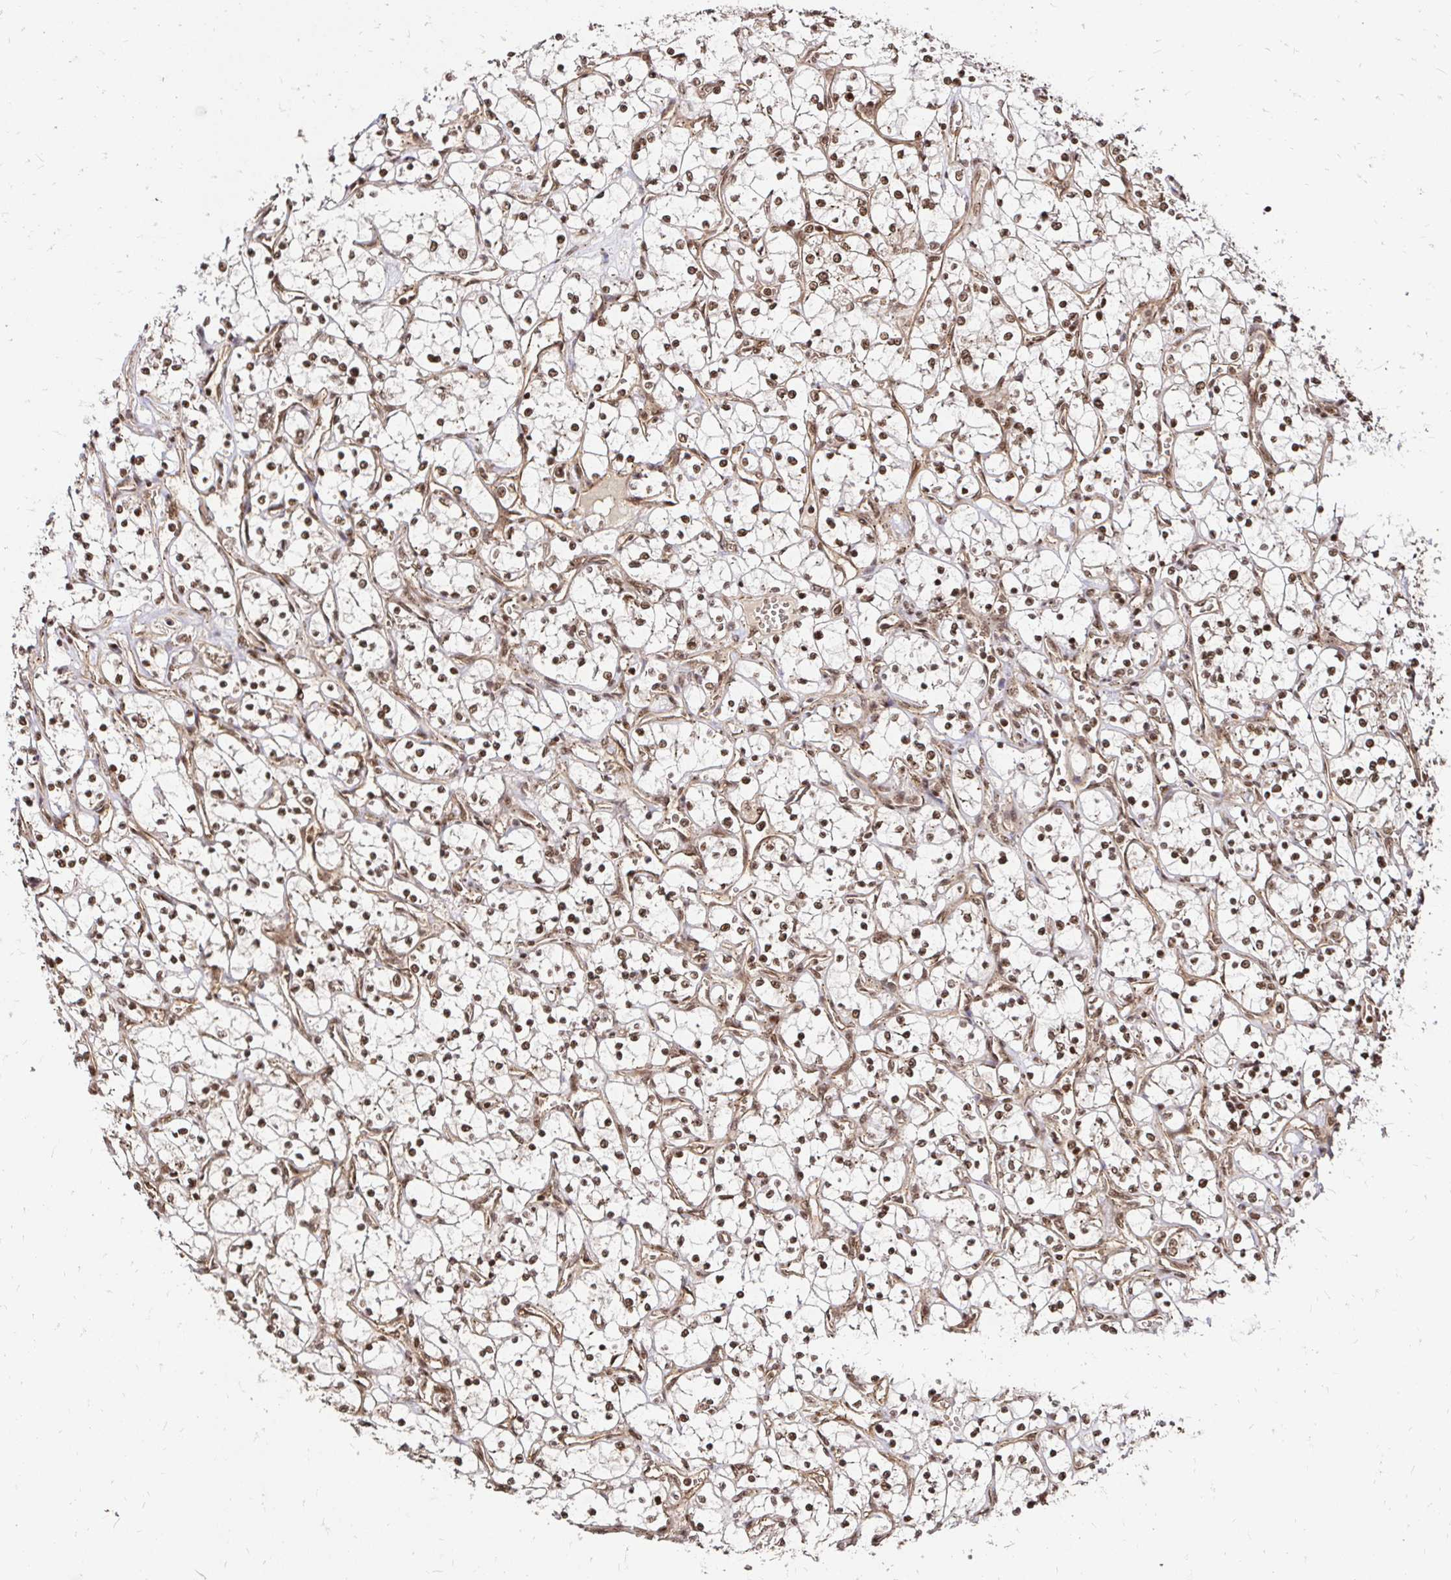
{"staining": {"intensity": "moderate", "quantity": ">75%", "location": "nuclear"}, "tissue": "renal cancer", "cell_type": "Tumor cells", "image_type": "cancer", "snomed": [{"axis": "morphology", "description": "Adenocarcinoma, NOS"}, {"axis": "topography", "description": "Kidney"}], "caption": "Brown immunohistochemical staining in human renal cancer displays moderate nuclear staining in about >75% of tumor cells. (IHC, brightfield microscopy, high magnification).", "gene": "GLYR1", "patient": {"sex": "female", "age": 69}}